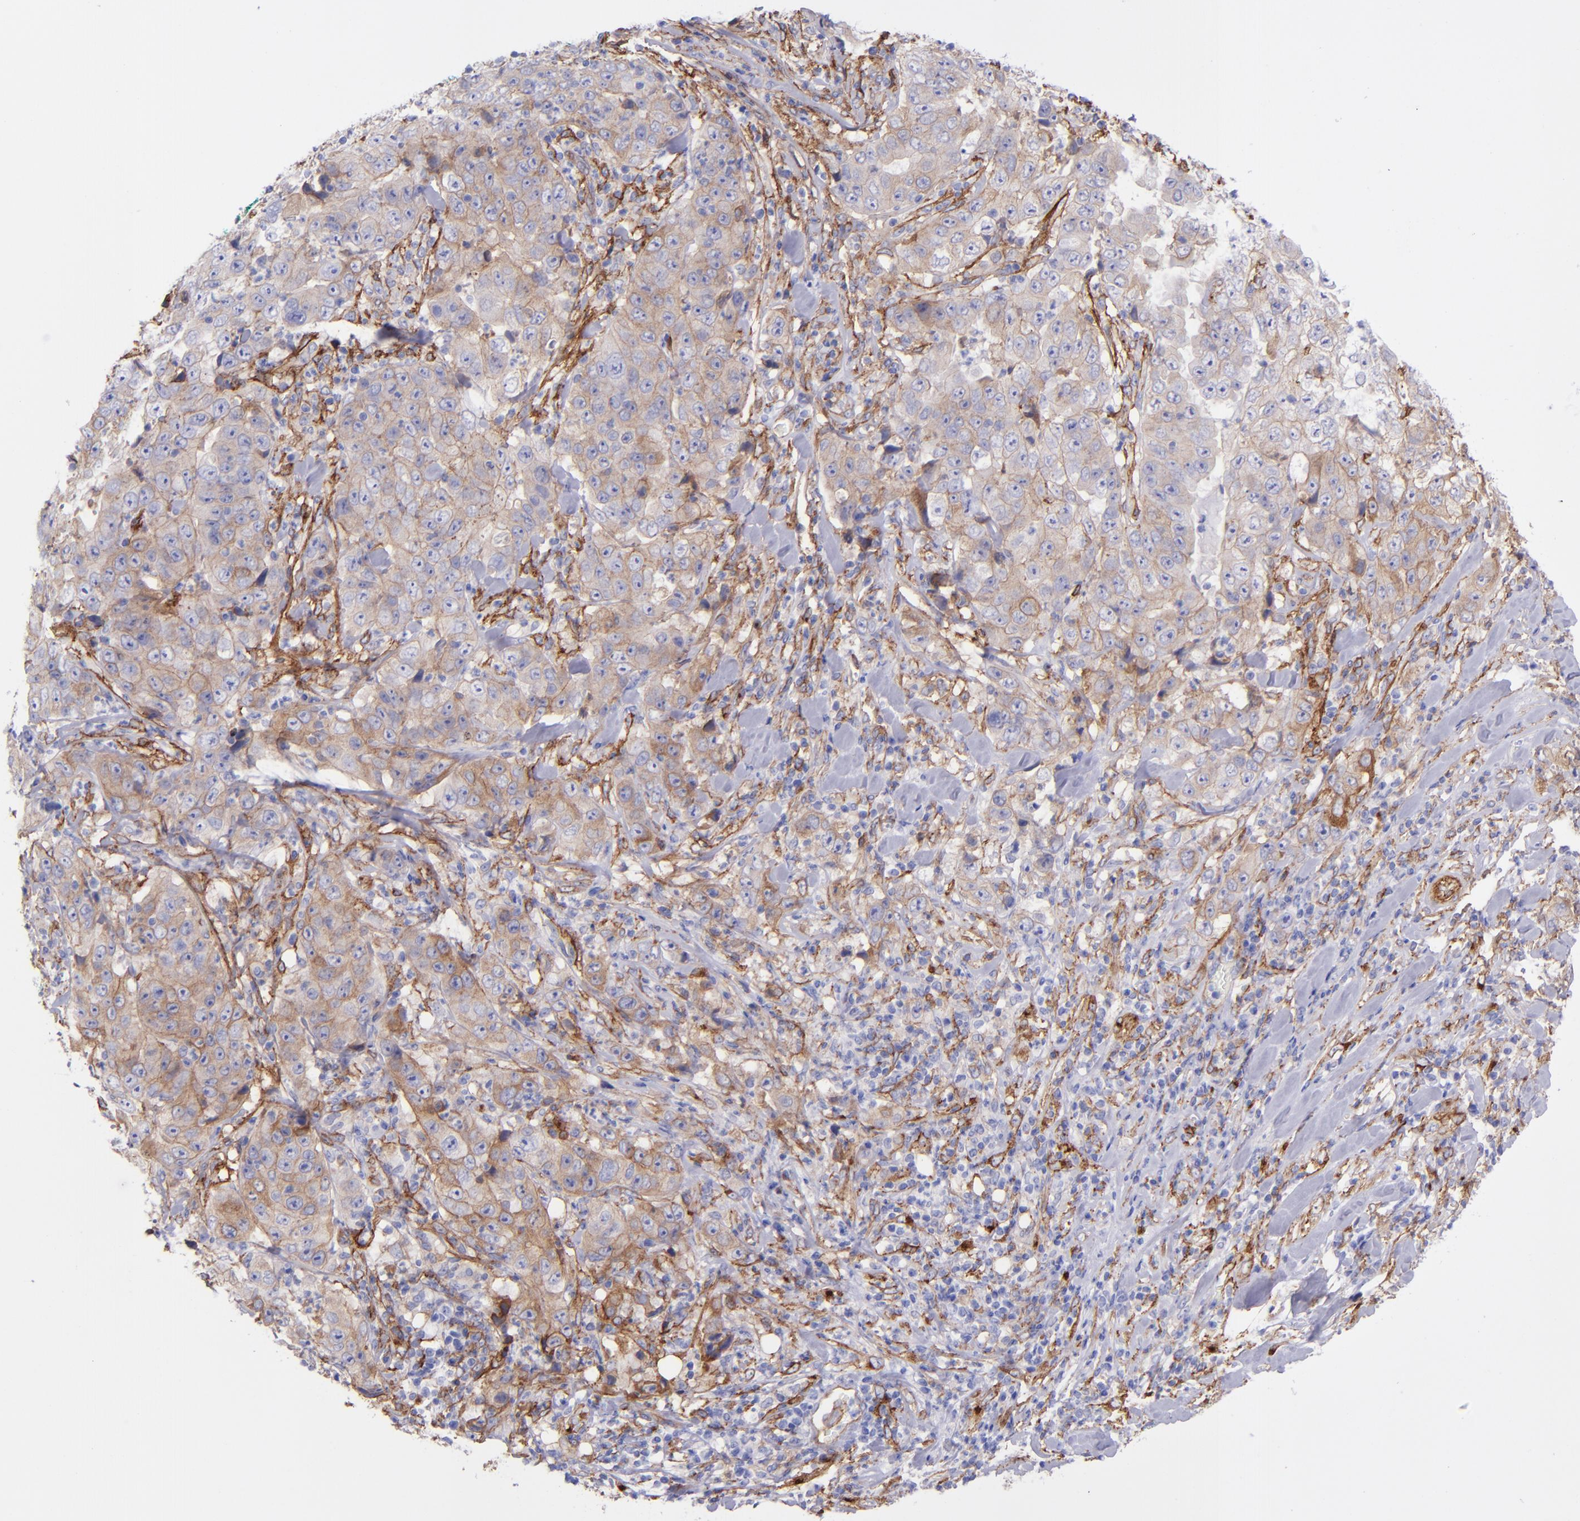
{"staining": {"intensity": "weak", "quantity": "25%-75%", "location": "cytoplasmic/membranous"}, "tissue": "lung cancer", "cell_type": "Tumor cells", "image_type": "cancer", "snomed": [{"axis": "morphology", "description": "Squamous cell carcinoma, NOS"}, {"axis": "topography", "description": "Lung"}], "caption": "Lung cancer (squamous cell carcinoma) stained with a brown dye exhibits weak cytoplasmic/membranous positive expression in about 25%-75% of tumor cells.", "gene": "ITGAV", "patient": {"sex": "male", "age": 64}}